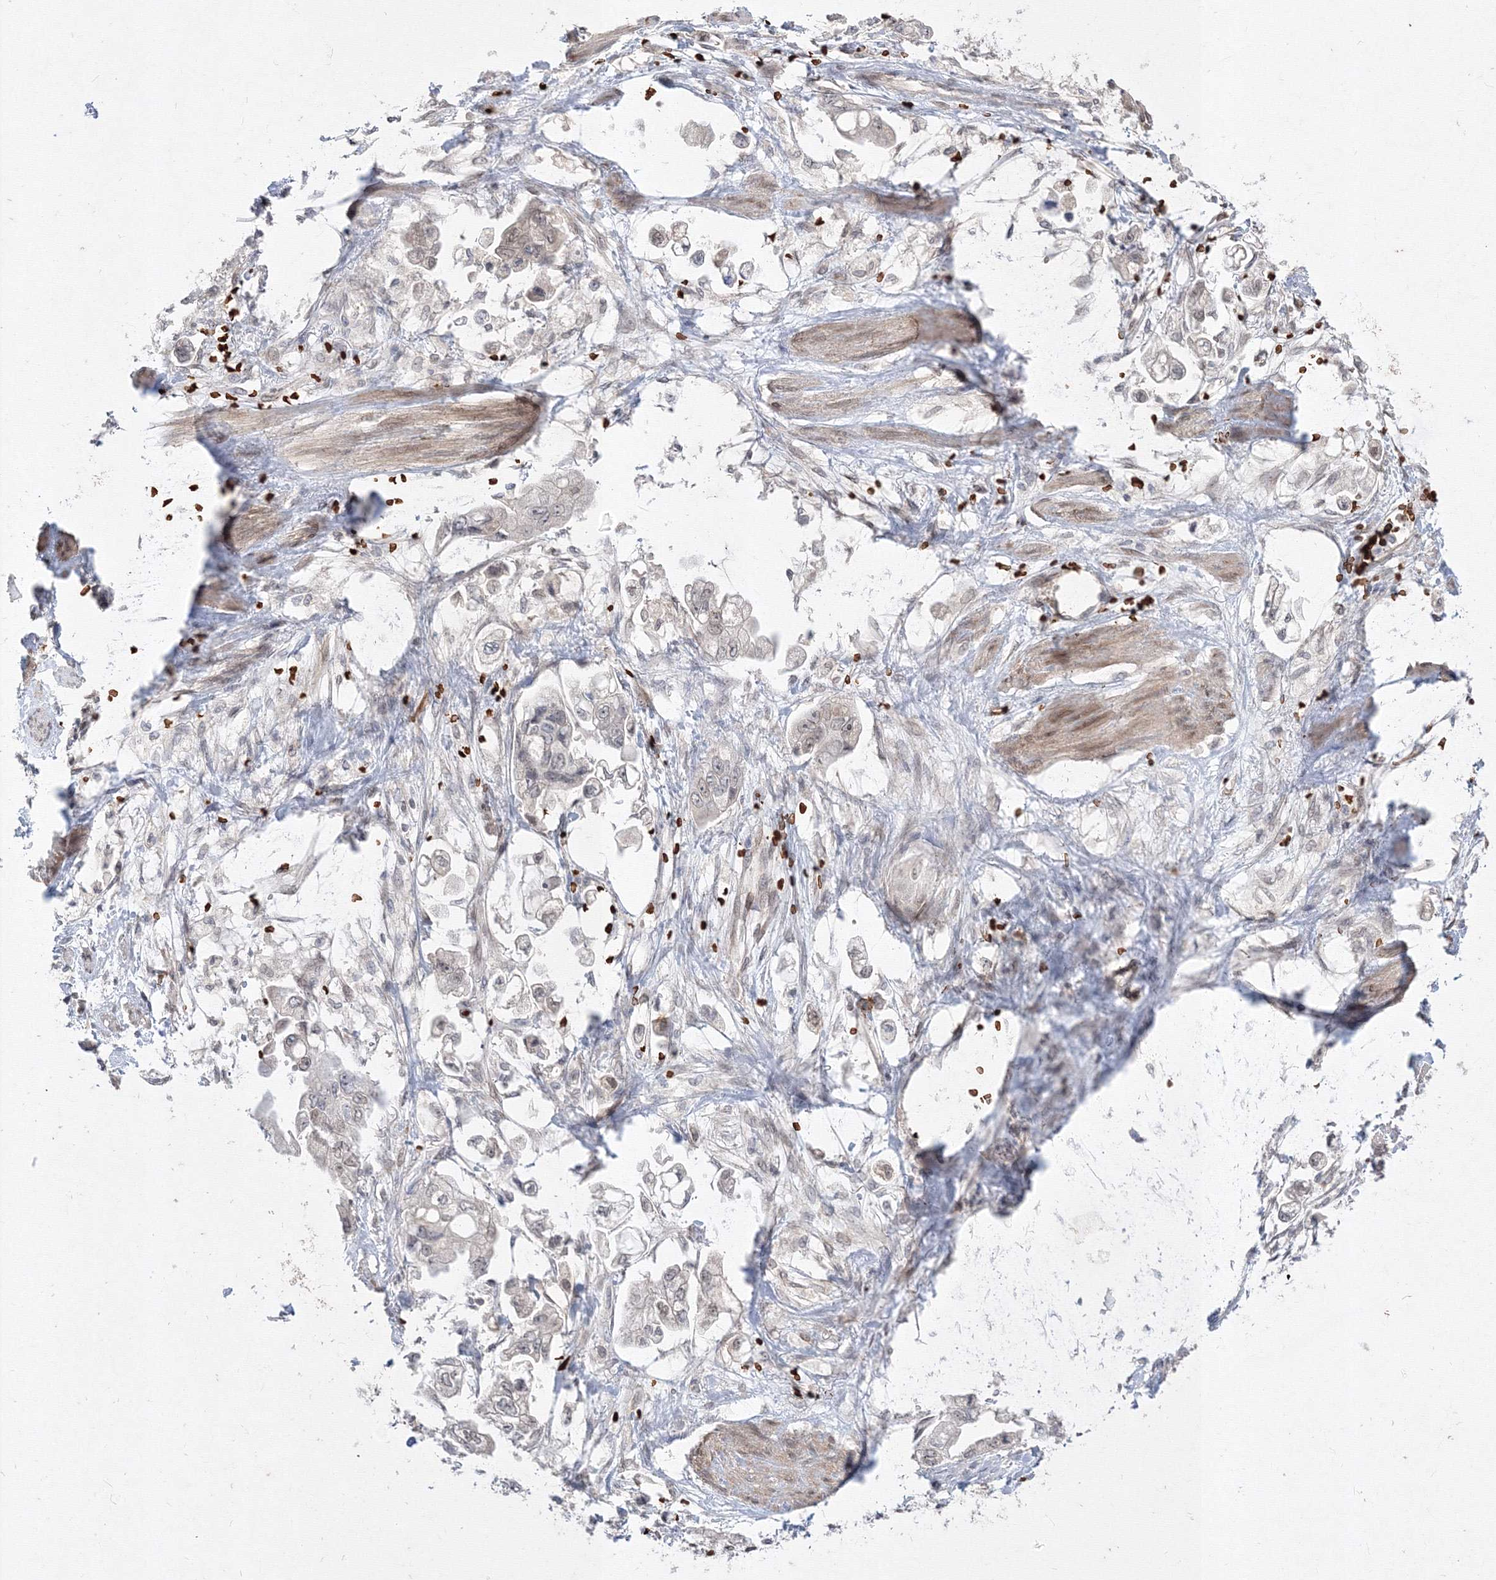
{"staining": {"intensity": "negative", "quantity": "none", "location": "none"}, "tissue": "stomach cancer", "cell_type": "Tumor cells", "image_type": "cancer", "snomed": [{"axis": "morphology", "description": "Adenocarcinoma, NOS"}, {"axis": "topography", "description": "Stomach"}], "caption": "Tumor cells show no significant protein expression in stomach cancer (adenocarcinoma).", "gene": "DNAJB2", "patient": {"sex": "male", "age": 62}}